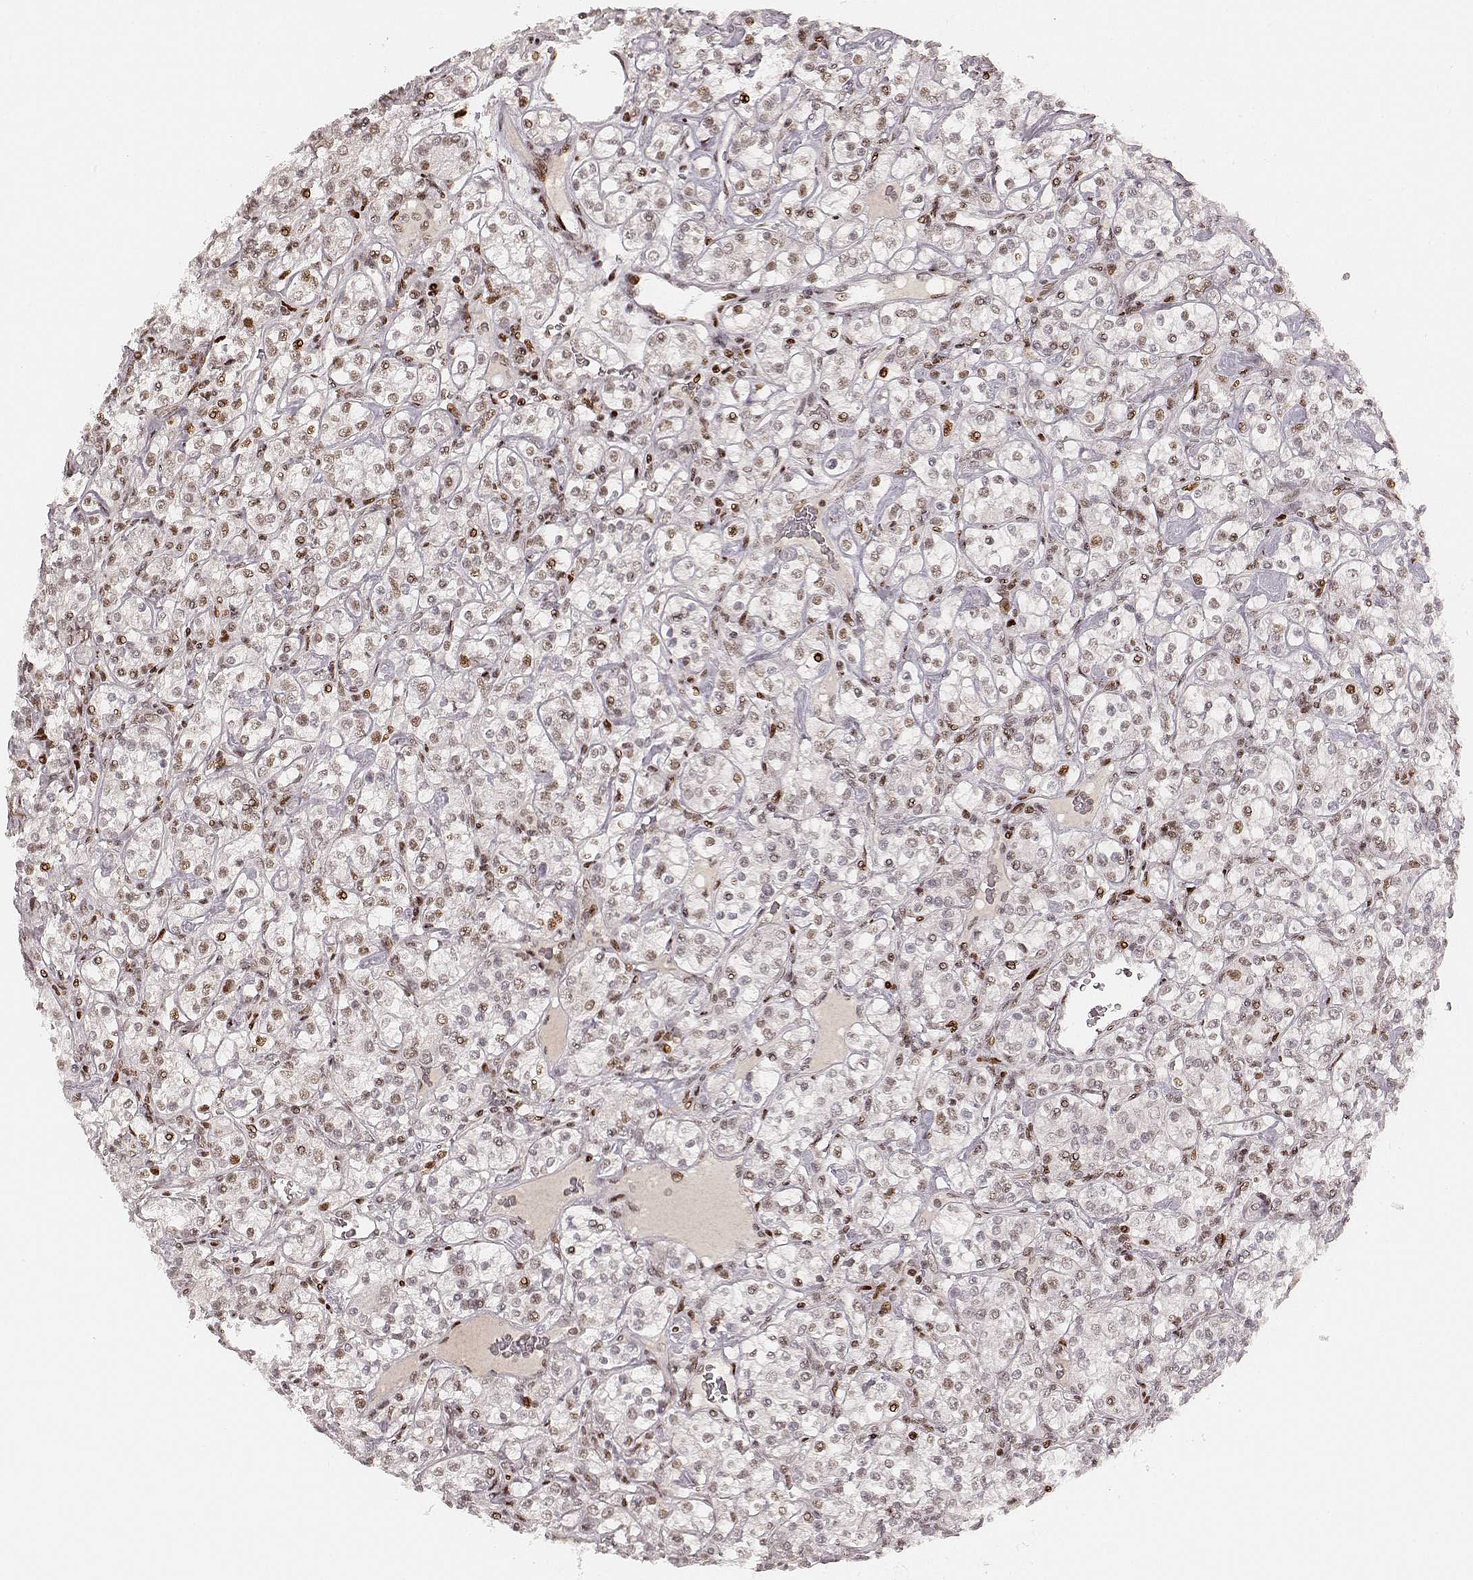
{"staining": {"intensity": "moderate", "quantity": "<25%", "location": "nuclear"}, "tissue": "renal cancer", "cell_type": "Tumor cells", "image_type": "cancer", "snomed": [{"axis": "morphology", "description": "Adenocarcinoma, NOS"}, {"axis": "topography", "description": "Kidney"}], "caption": "Immunohistochemical staining of human renal adenocarcinoma shows low levels of moderate nuclear protein positivity in about <25% of tumor cells. The protein is shown in brown color, while the nuclei are stained blue.", "gene": "HNRNPC", "patient": {"sex": "male", "age": 77}}